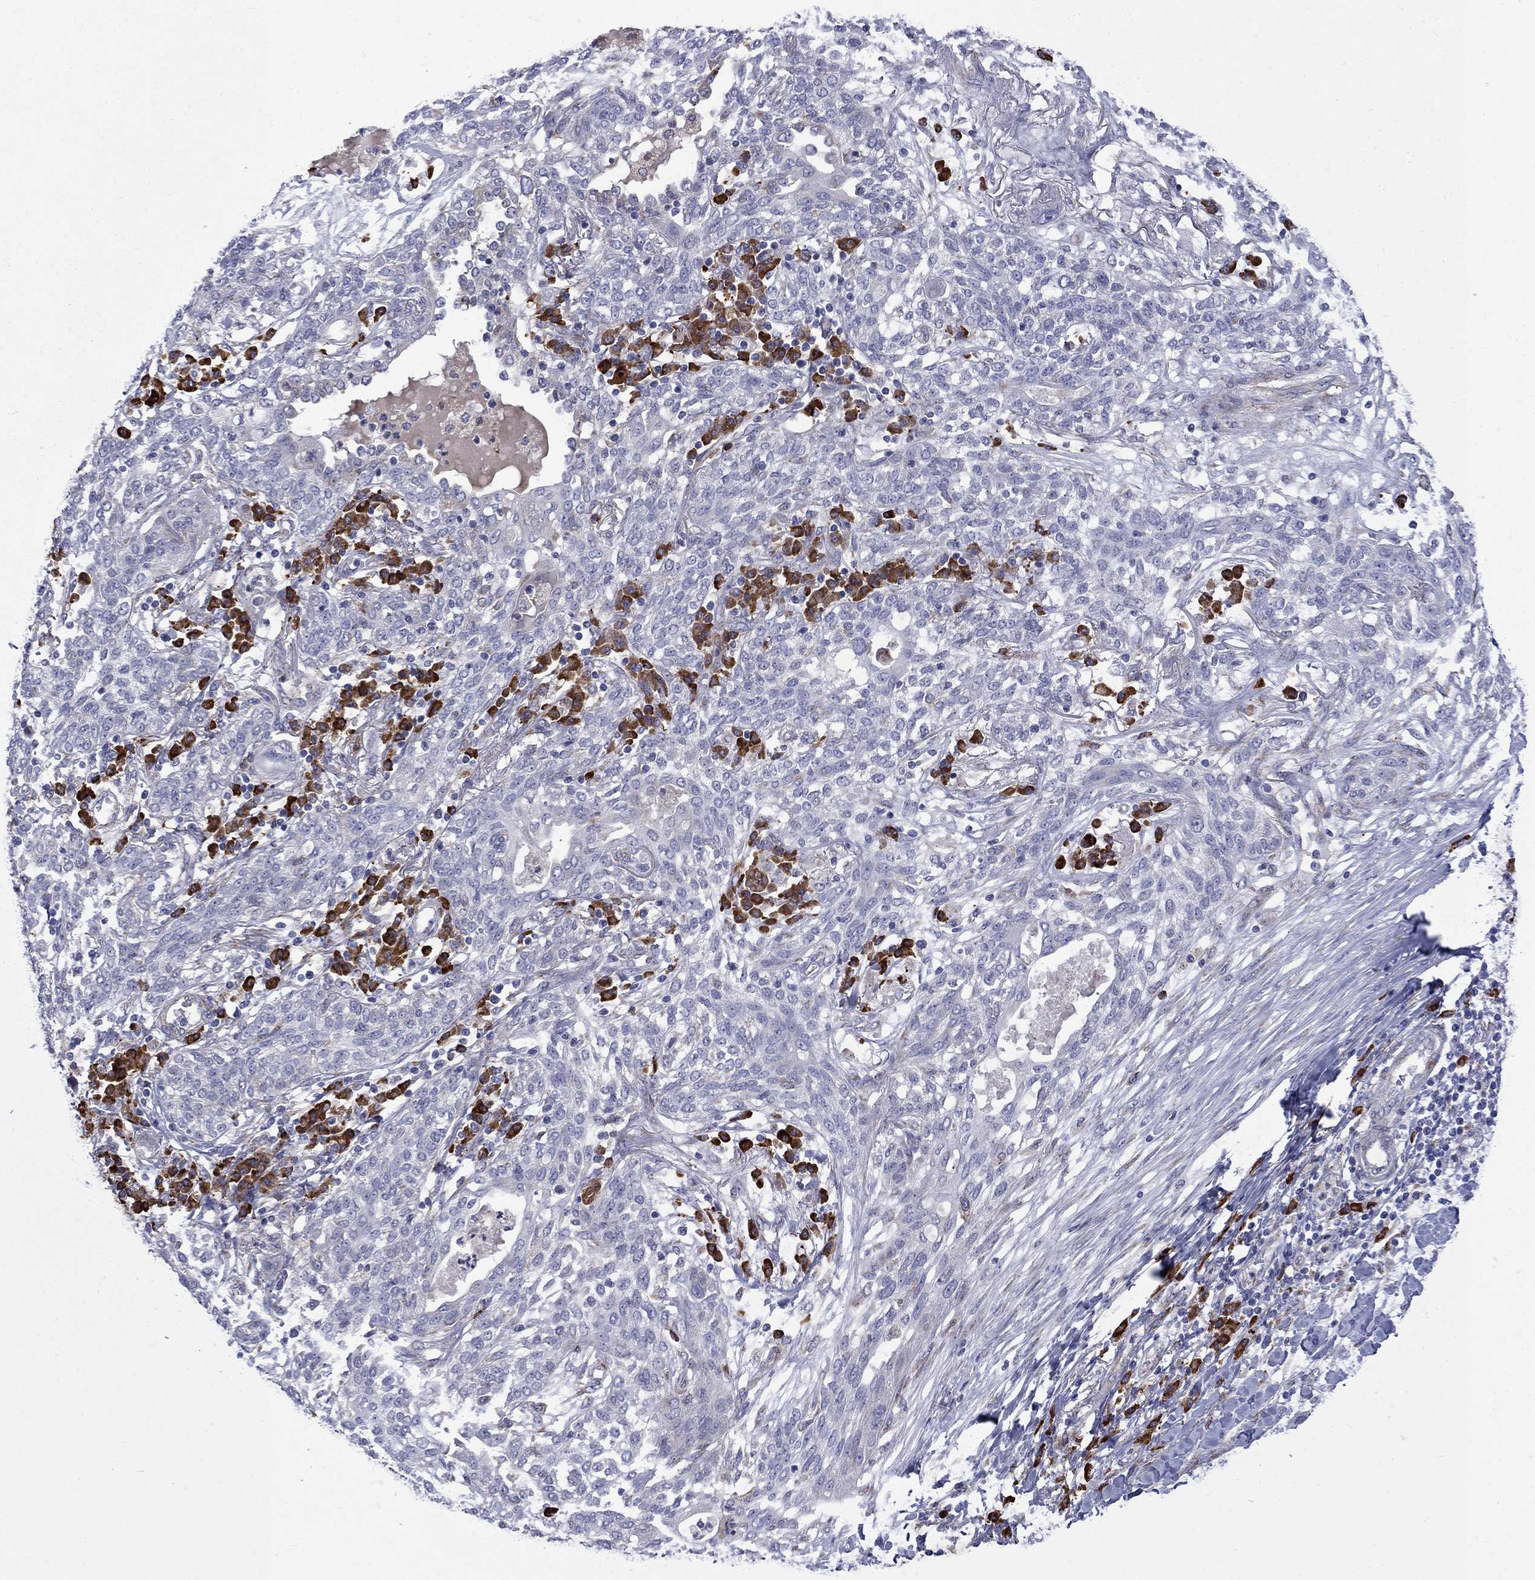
{"staining": {"intensity": "negative", "quantity": "none", "location": "none"}, "tissue": "lung cancer", "cell_type": "Tumor cells", "image_type": "cancer", "snomed": [{"axis": "morphology", "description": "Squamous cell carcinoma, NOS"}, {"axis": "topography", "description": "Lung"}], "caption": "This is an immunohistochemistry histopathology image of human lung squamous cell carcinoma. There is no positivity in tumor cells.", "gene": "ASNS", "patient": {"sex": "female", "age": 70}}